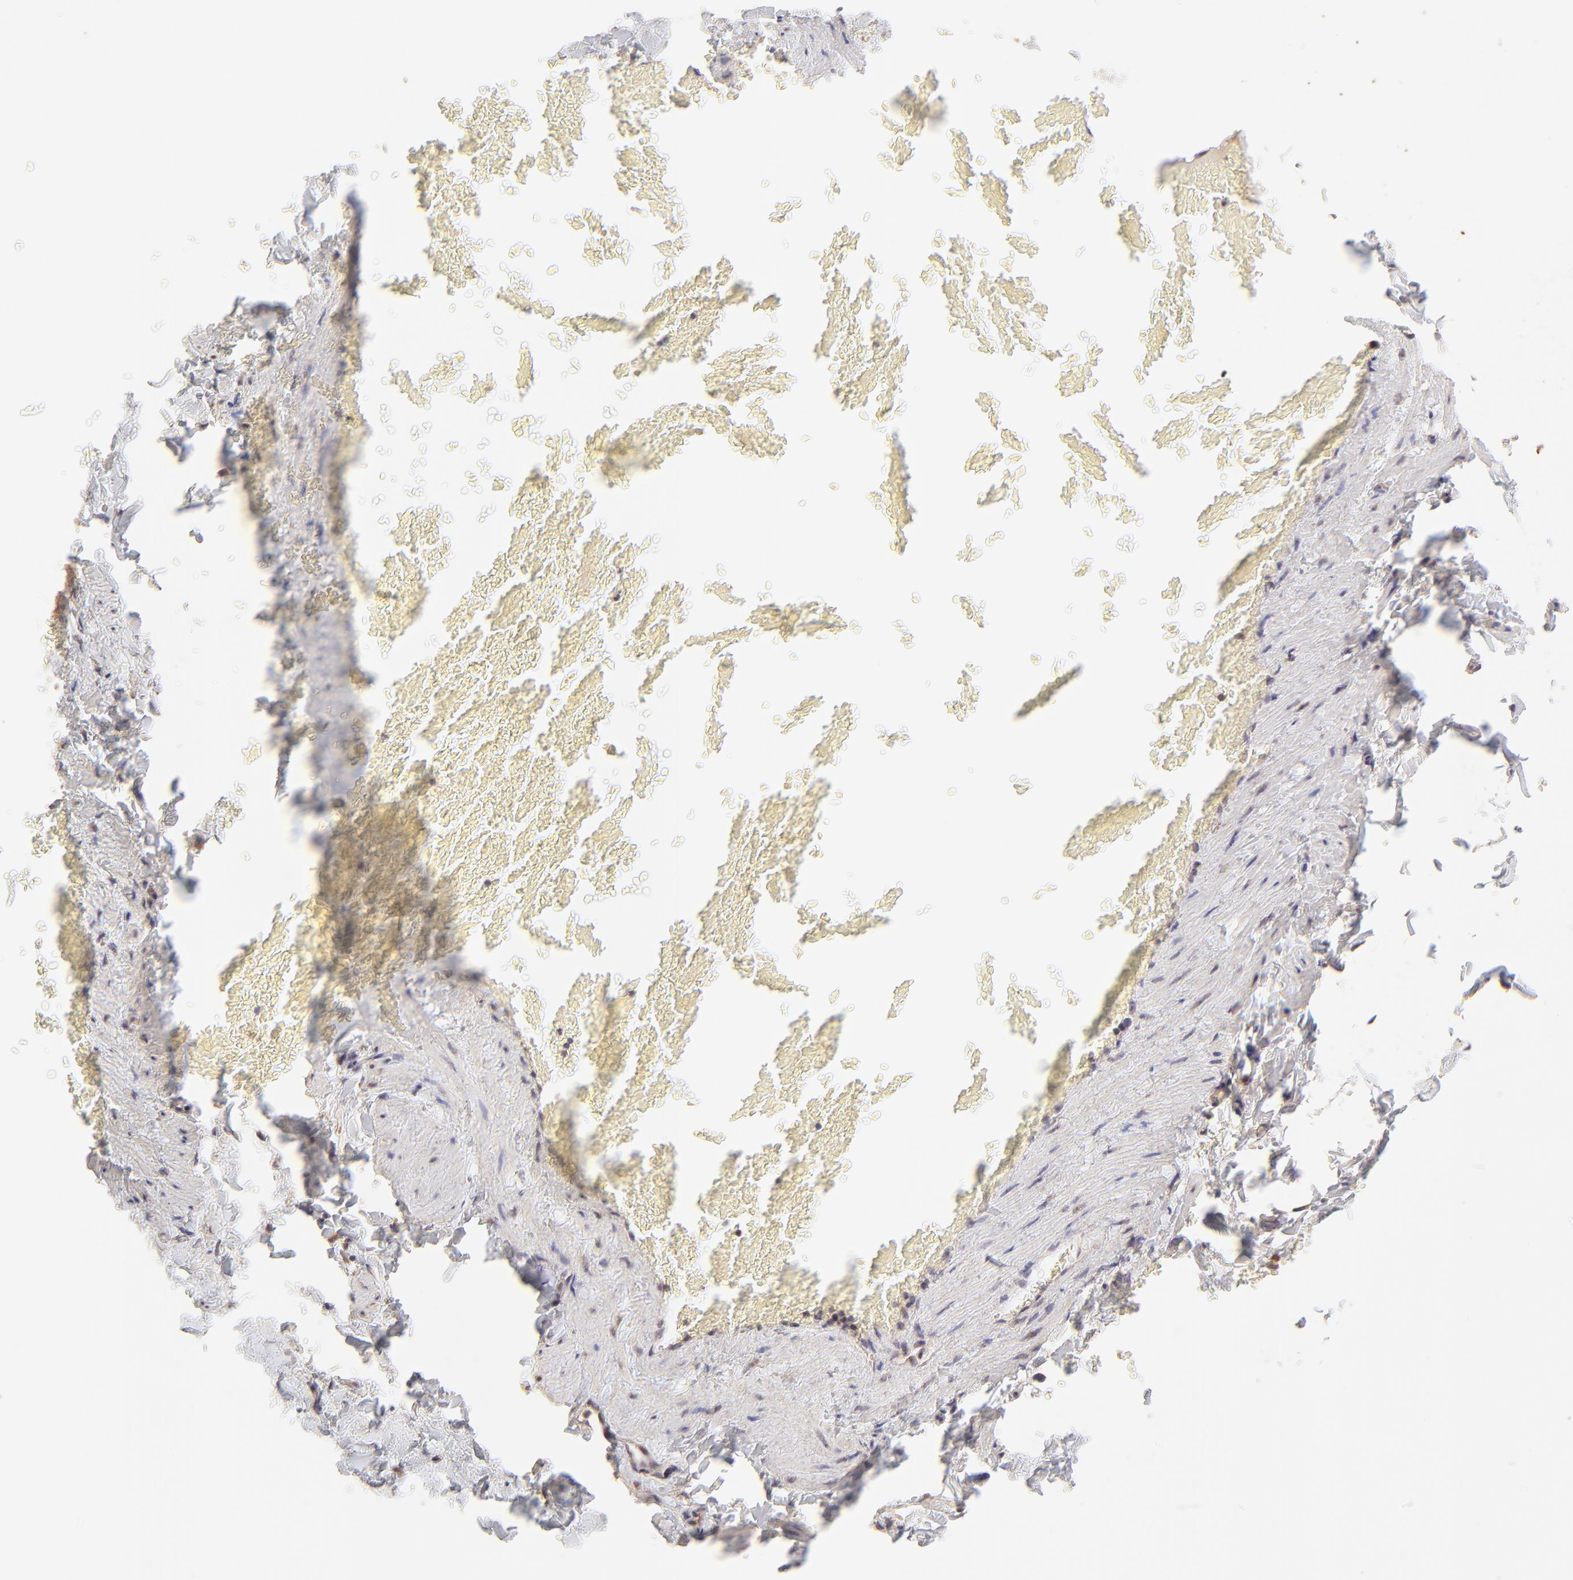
{"staining": {"intensity": "negative", "quantity": "none", "location": "none"}, "tissue": "adipose tissue", "cell_type": "Adipocytes", "image_type": "normal", "snomed": [{"axis": "morphology", "description": "Normal tissue, NOS"}, {"axis": "topography", "description": "Vascular tissue"}], "caption": "A high-resolution micrograph shows immunohistochemistry staining of normal adipose tissue, which displays no significant staining in adipocytes.", "gene": "TNRC6B", "patient": {"sex": "male", "age": 41}}